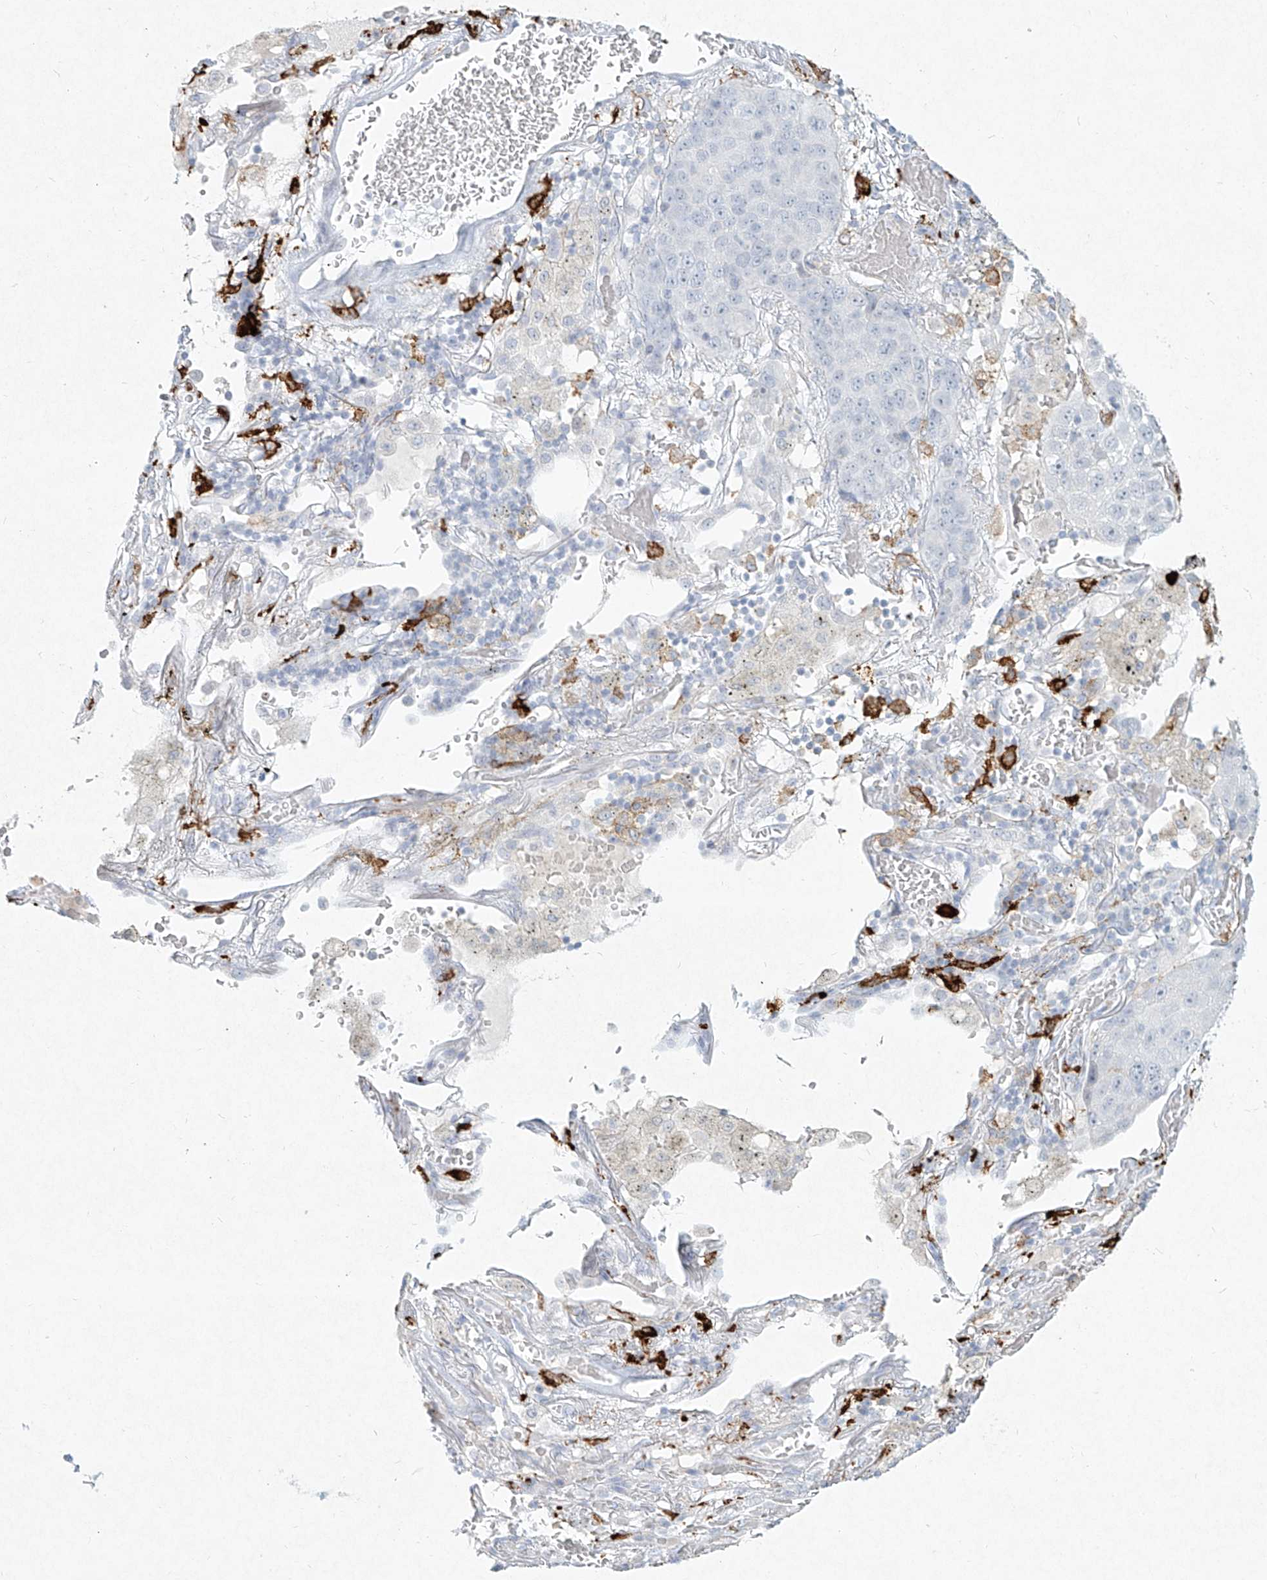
{"staining": {"intensity": "negative", "quantity": "none", "location": "none"}, "tissue": "lung cancer", "cell_type": "Tumor cells", "image_type": "cancer", "snomed": [{"axis": "morphology", "description": "Squamous cell carcinoma, NOS"}, {"axis": "topography", "description": "Lung"}], "caption": "Immunohistochemistry (IHC) of human lung squamous cell carcinoma reveals no expression in tumor cells.", "gene": "CD209", "patient": {"sex": "male", "age": 57}}